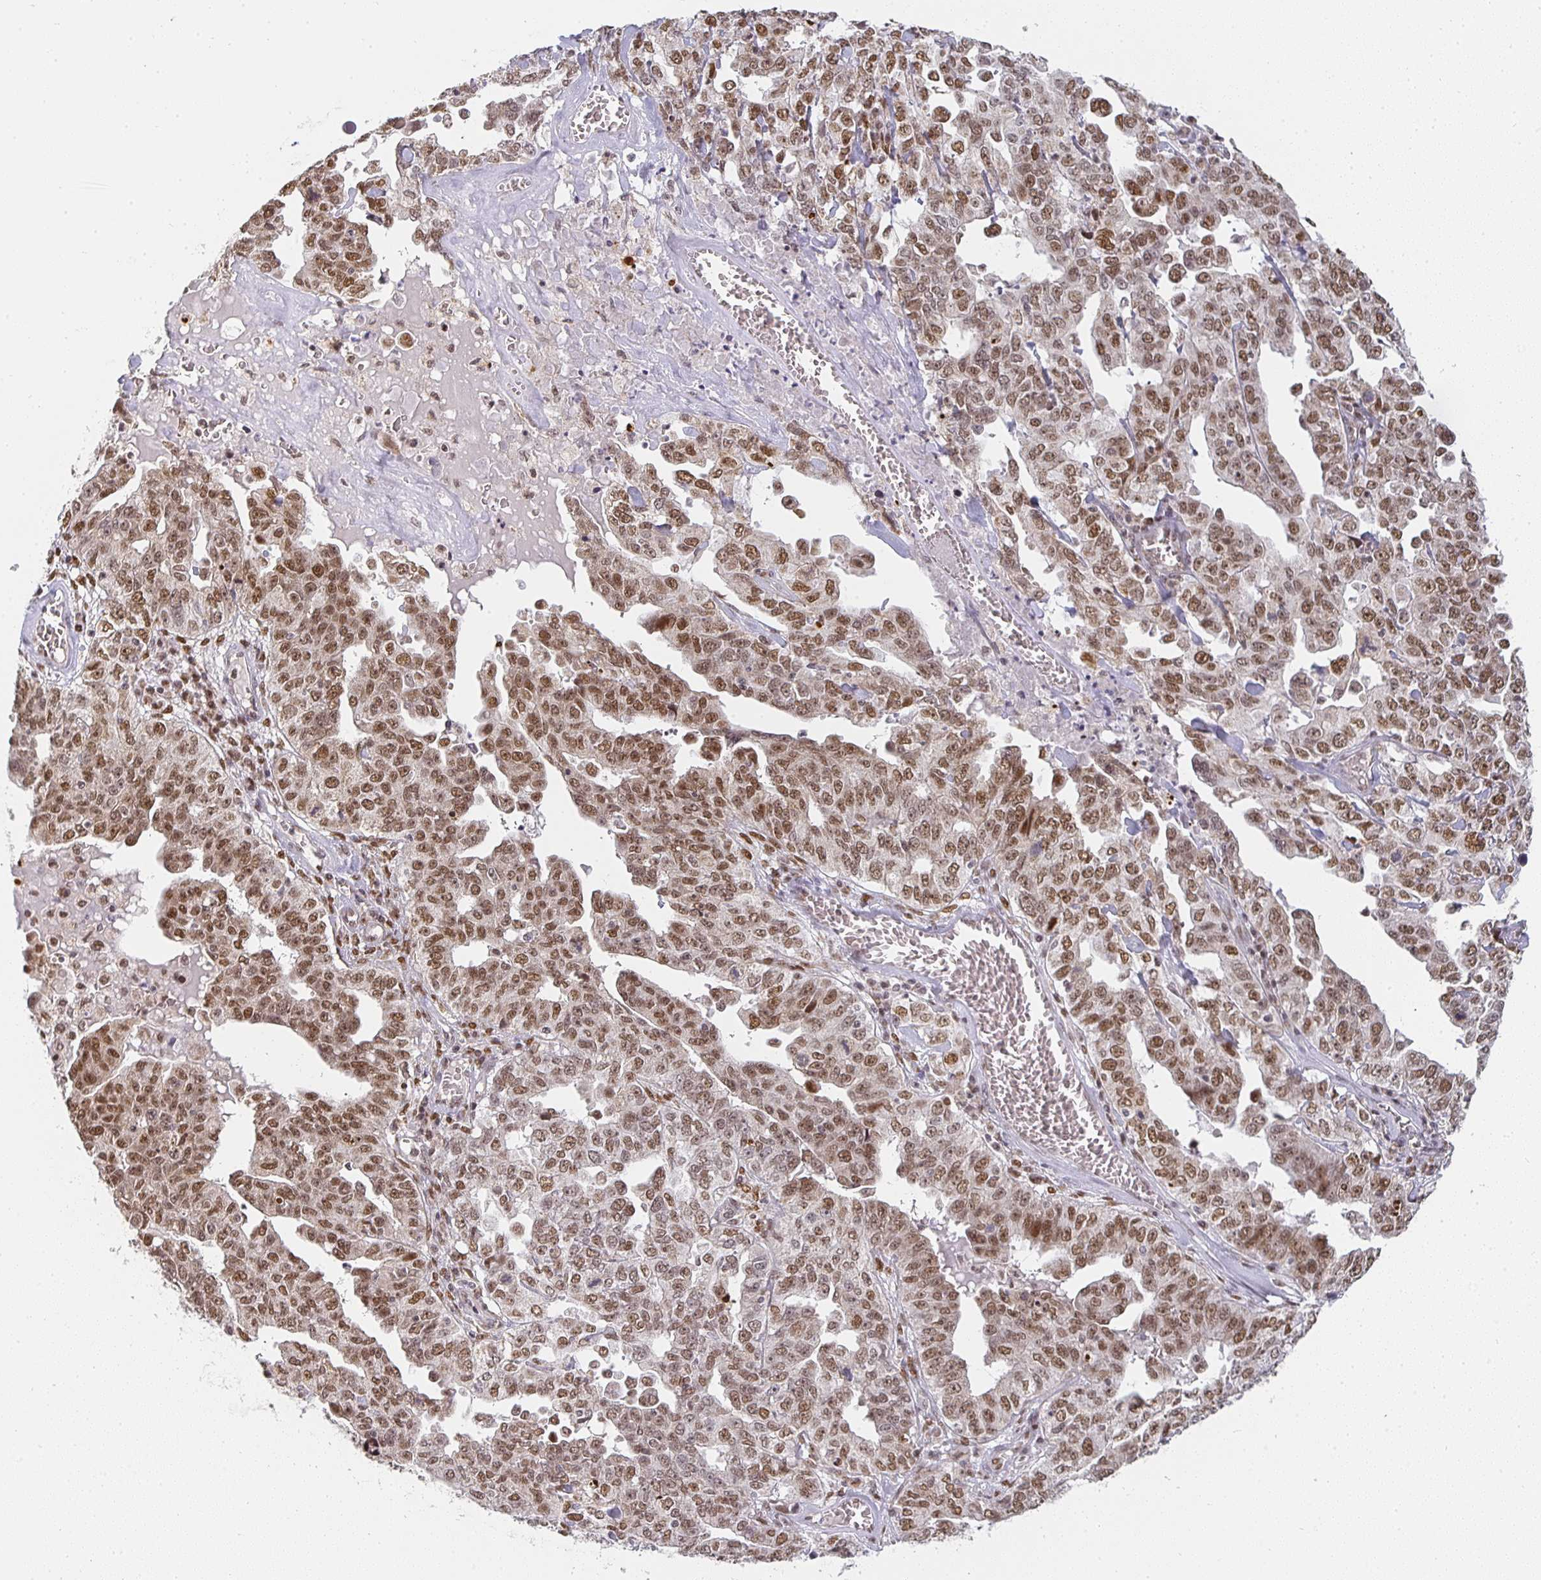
{"staining": {"intensity": "moderate", "quantity": ">75%", "location": "nuclear"}, "tissue": "ovarian cancer", "cell_type": "Tumor cells", "image_type": "cancer", "snomed": [{"axis": "morphology", "description": "Carcinoma, endometroid"}, {"axis": "topography", "description": "Ovary"}], "caption": "A micrograph showing moderate nuclear expression in approximately >75% of tumor cells in ovarian cancer, as visualized by brown immunohistochemical staining.", "gene": "SMARCA2", "patient": {"sex": "female", "age": 62}}